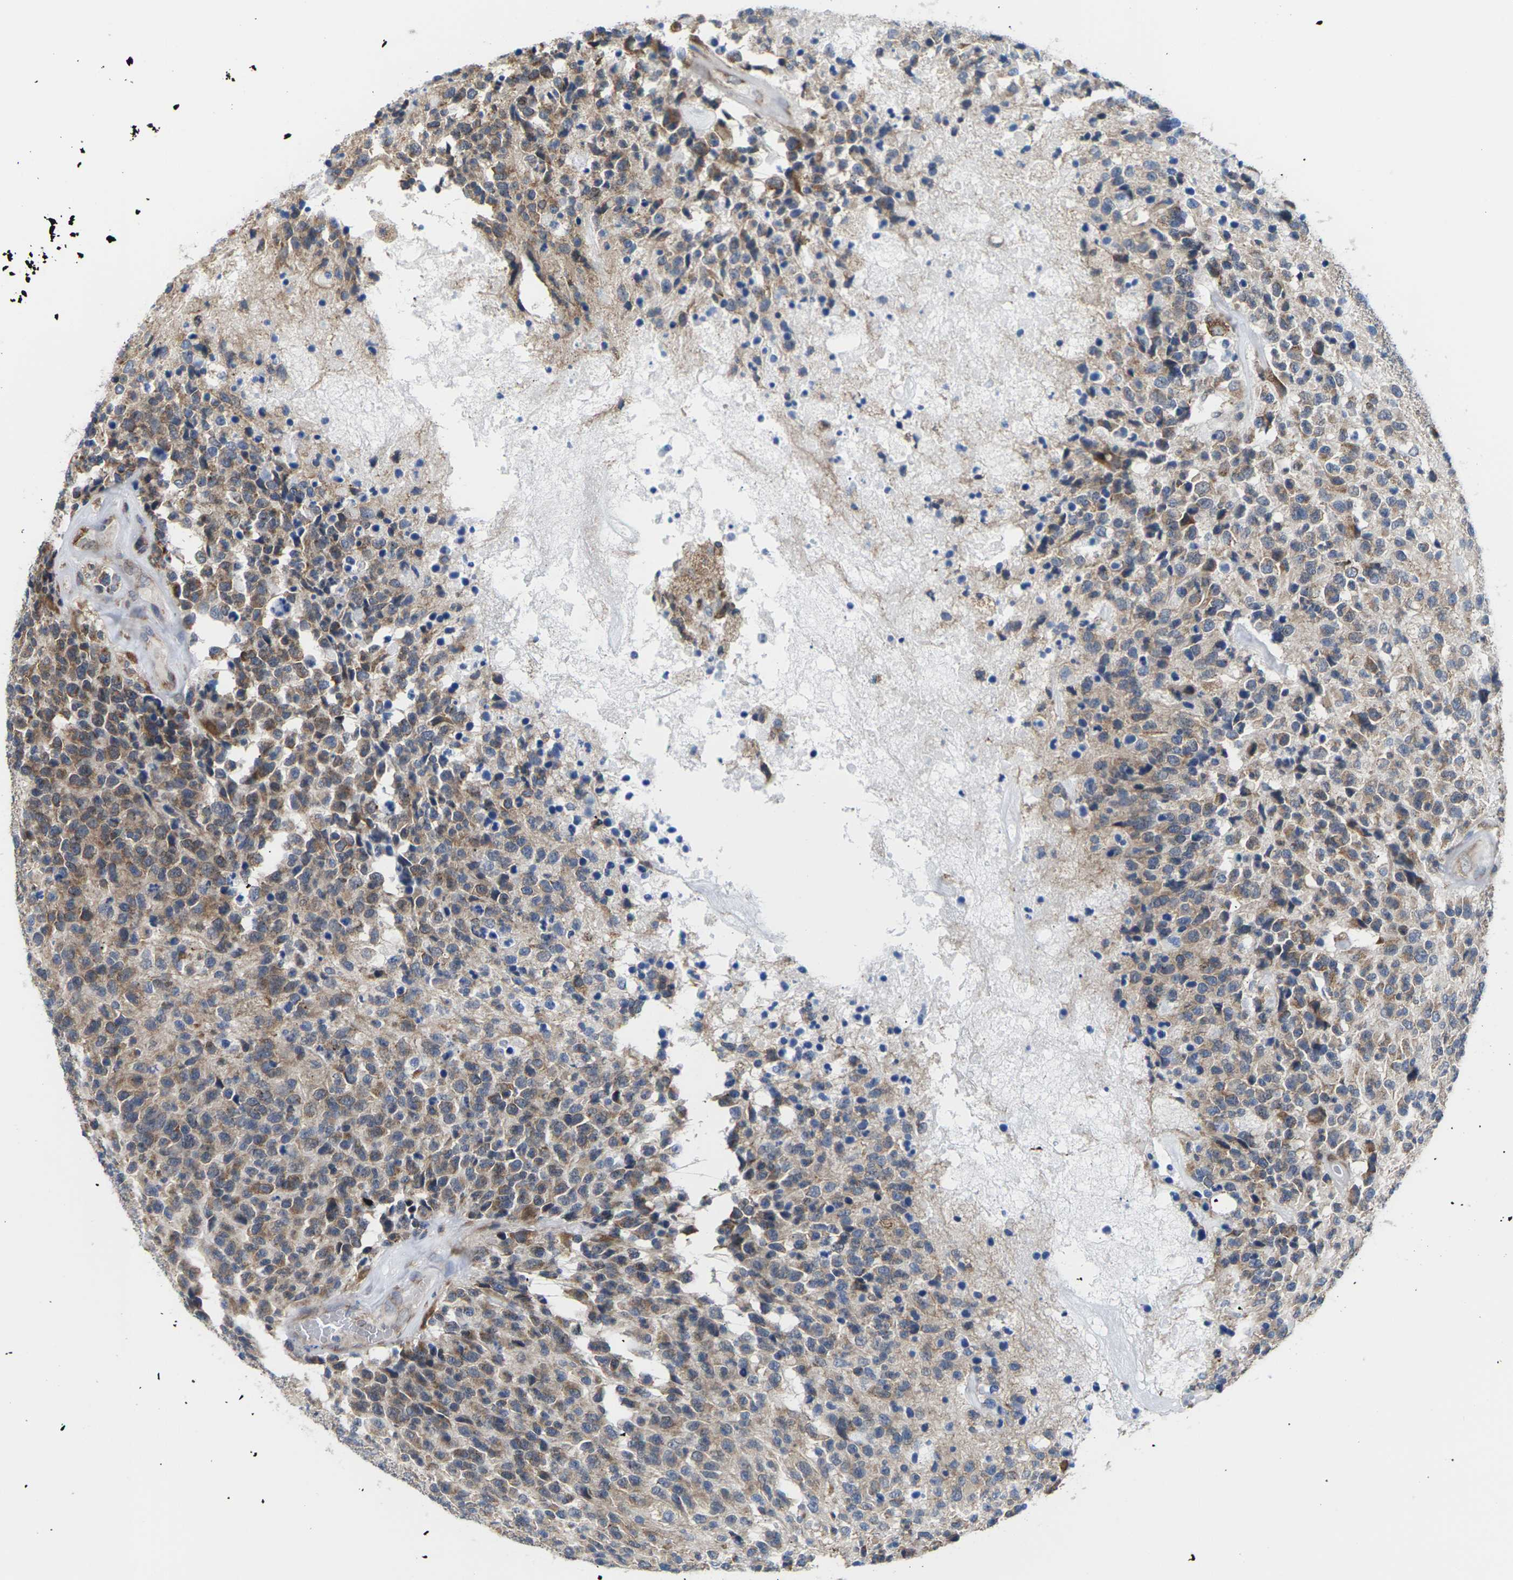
{"staining": {"intensity": "moderate", "quantity": "25%-75%", "location": "cytoplasmic/membranous"}, "tissue": "glioma", "cell_type": "Tumor cells", "image_type": "cancer", "snomed": [{"axis": "morphology", "description": "Glioma, malignant, High grade"}, {"axis": "topography", "description": "pancreas cauda"}], "caption": "Glioma tissue exhibits moderate cytoplasmic/membranous positivity in about 25%-75% of tumor cells, visualized by immunohistochemistry.", "gene": "PDZK1IP1", "patient": {"sex": "male", "age": 60}}